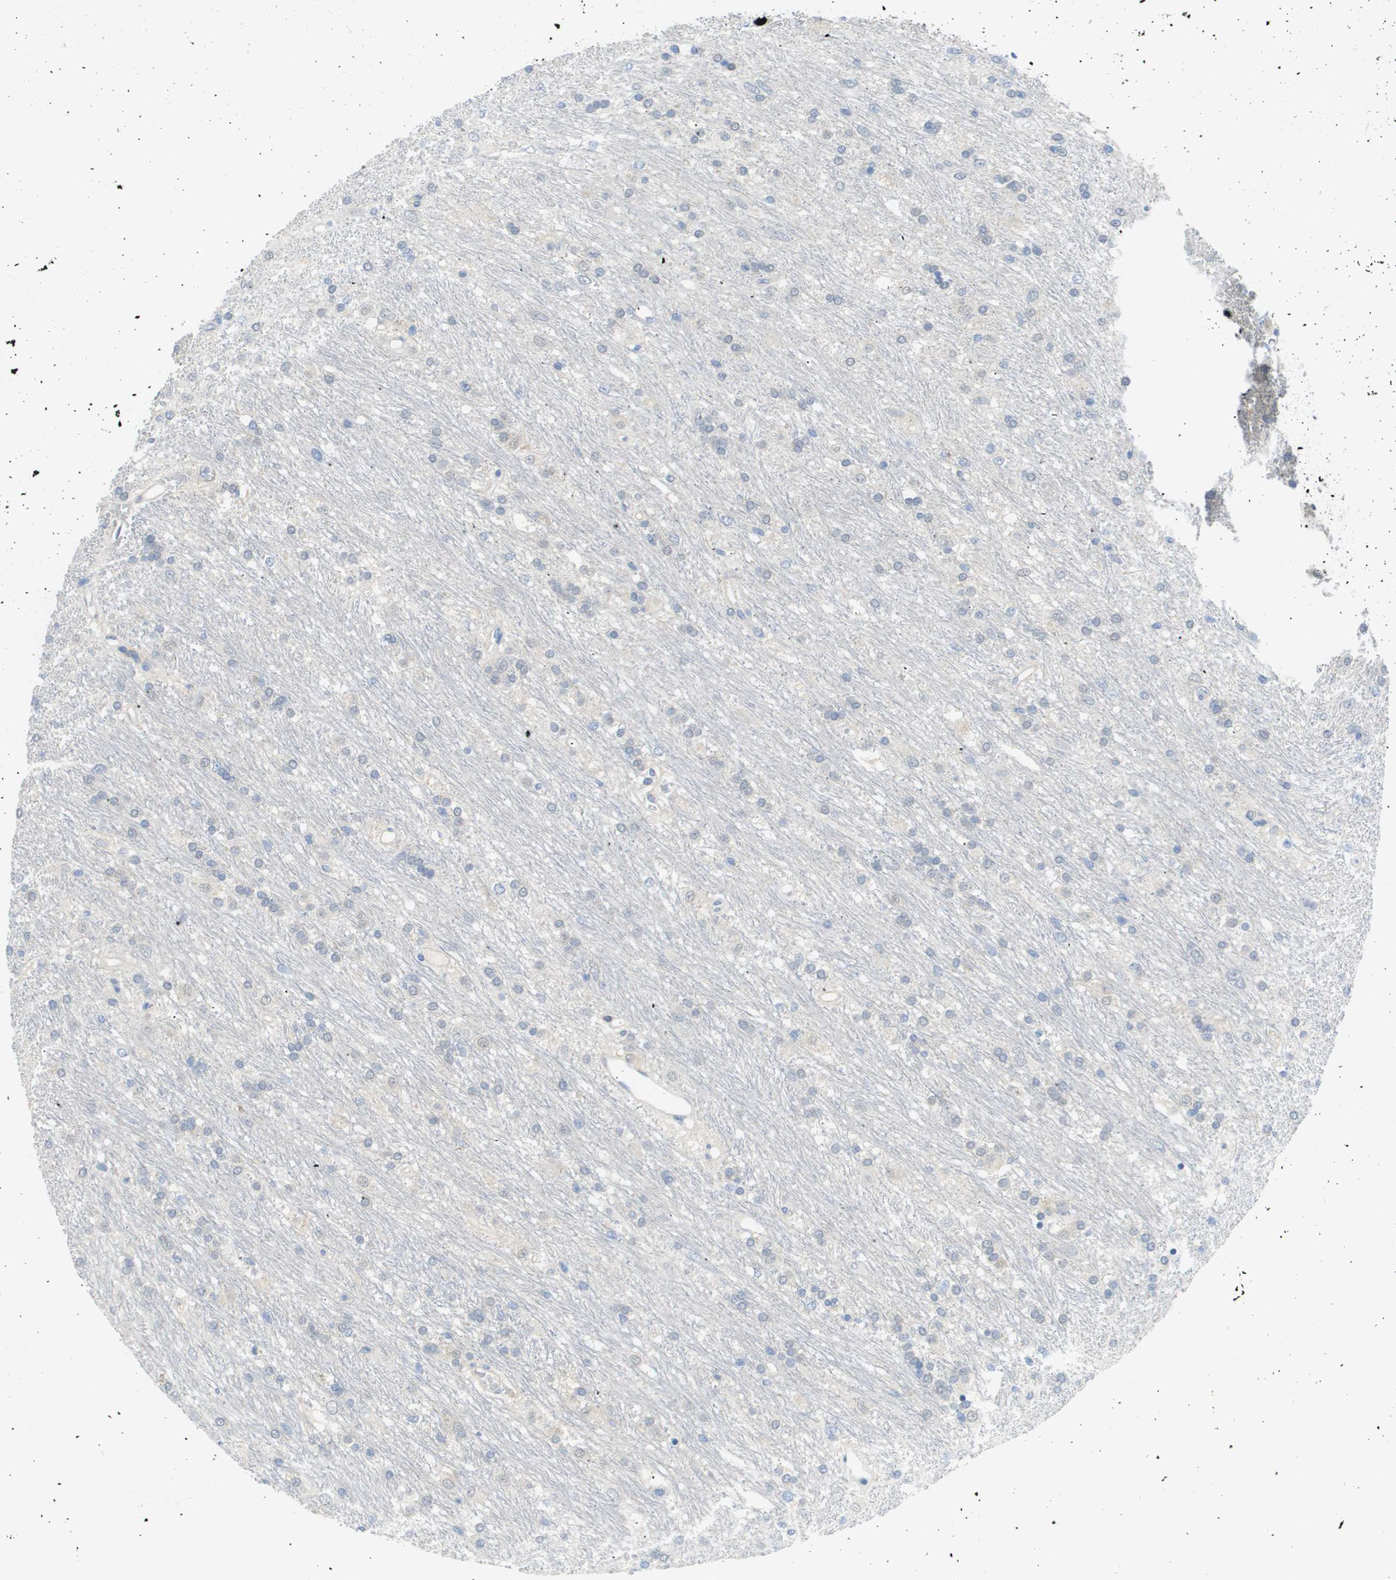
{"staining": {"intensity": "negative", "quantity": "none", "location": "none"}, "tissue": "glioma", "cell_type": "Tumor cells", "image_type": "cancer", "snomed": [{"axis": "morphology", "description": "Glioma, malignant, Low grade"}, {"axis": "topography", "description": "Brain"}], "caption": "This is a histopathology image of immunohistochemistry staining of malignant glioma (low-grade), which shows no expression in tumor cells. The staining is performed using DAB (3,3'-diaminobenzidine) brown chromogen with nuclei counter-stained in using hematoxylin.", "gene": "MYL3", "patient": {"sex": "male", "age": 77}}